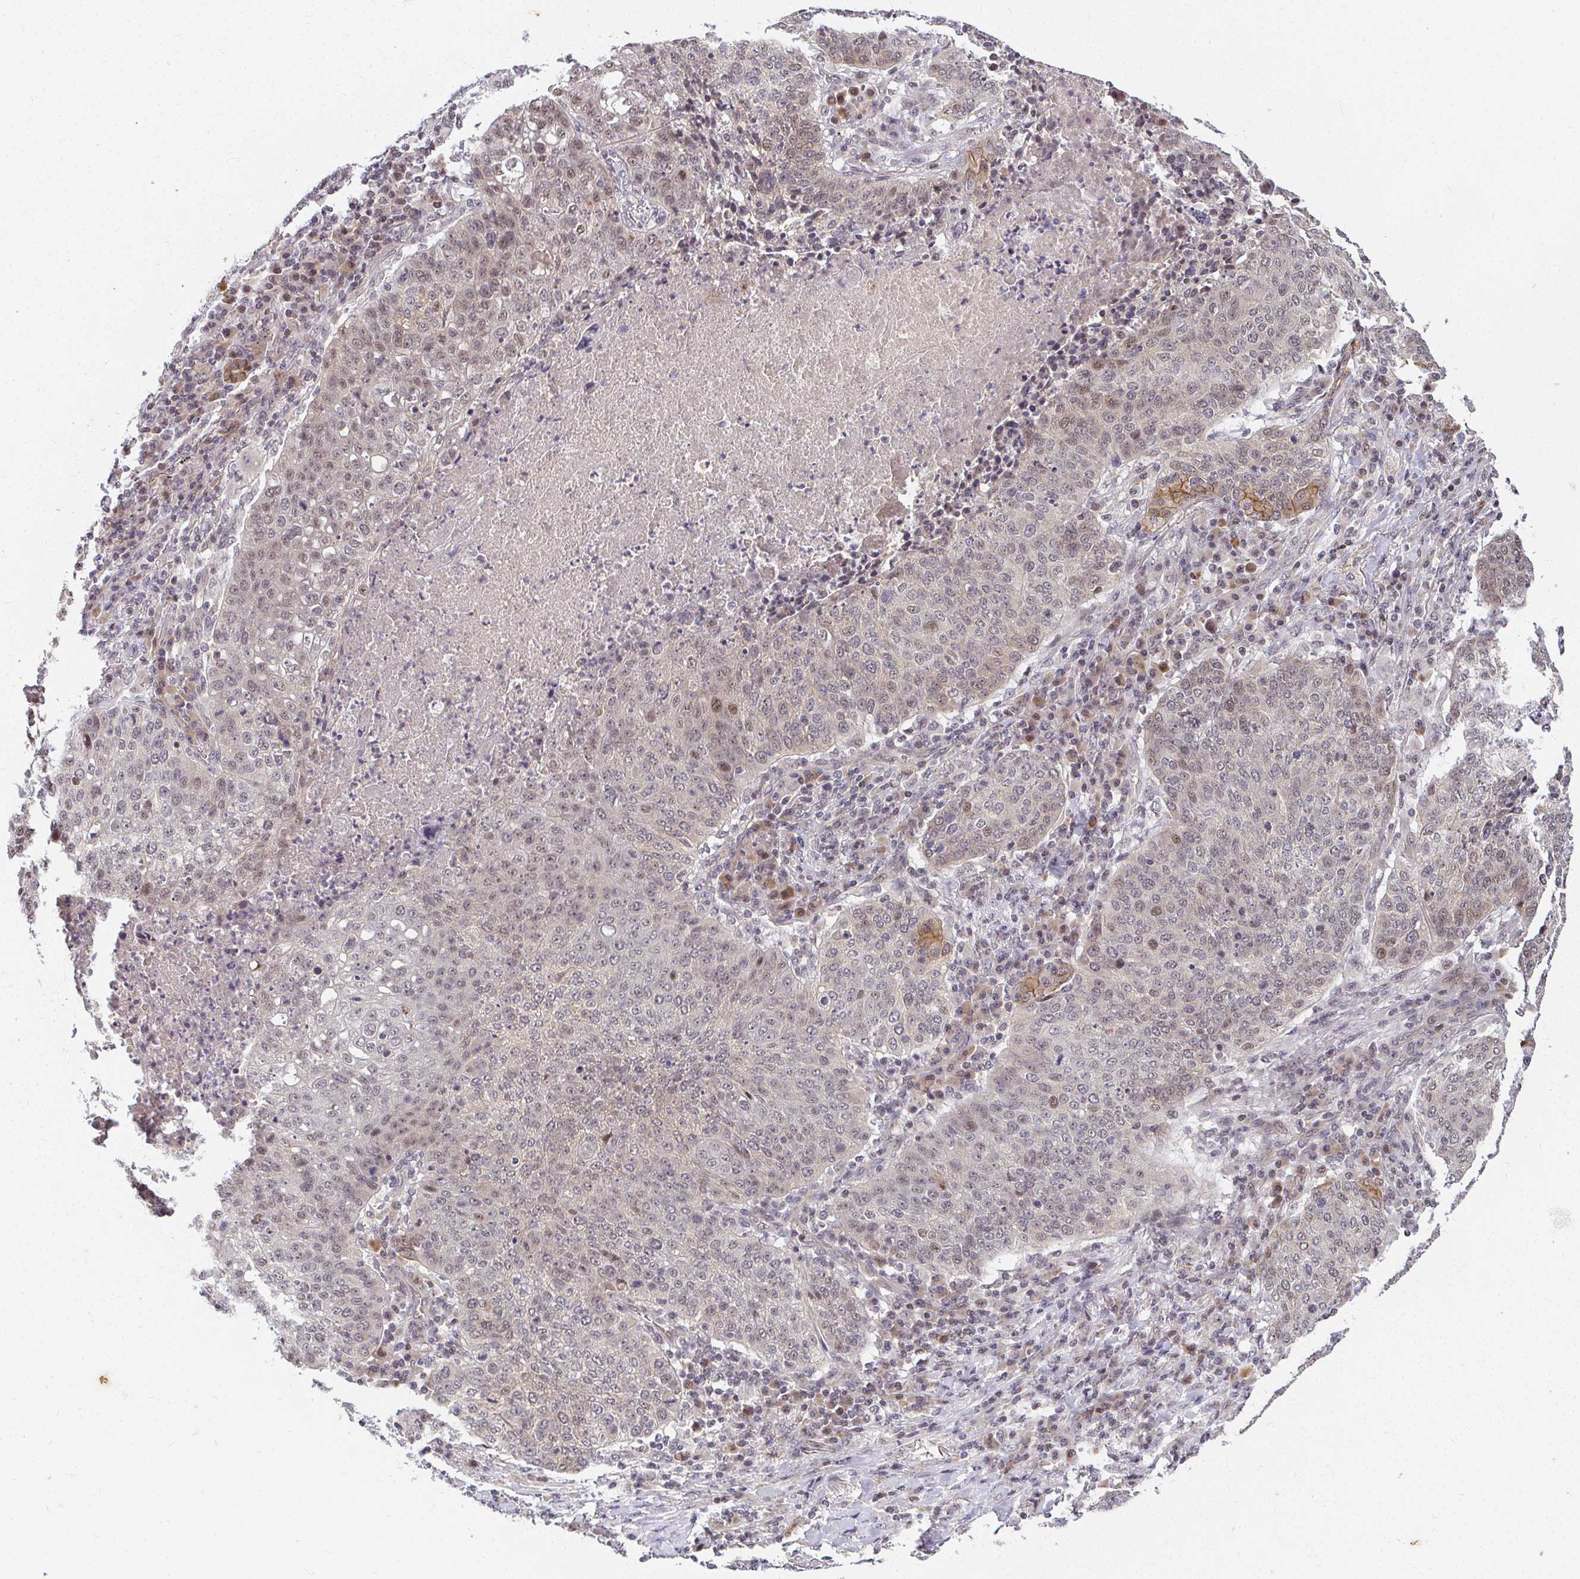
{"staining": {"intensity": "weak", "quantity": "<25%", "location": "nuclear"}, "tissue": "lung cancer", "cell_type": "Tumor cells", "image_type": "cancer", "snomed": [{"axis": "morphology", "description": "Squamous cell carcinoma, NOS"}, {"axis": "topography", "description": "Lung"}], "caption": "Squamous cell carcinoma (lung) was stained to show a protein in brown. There is no significant staining in tumor cells.", "gene": "ANK3", "patient": {"sex": "male", "age": 63}}